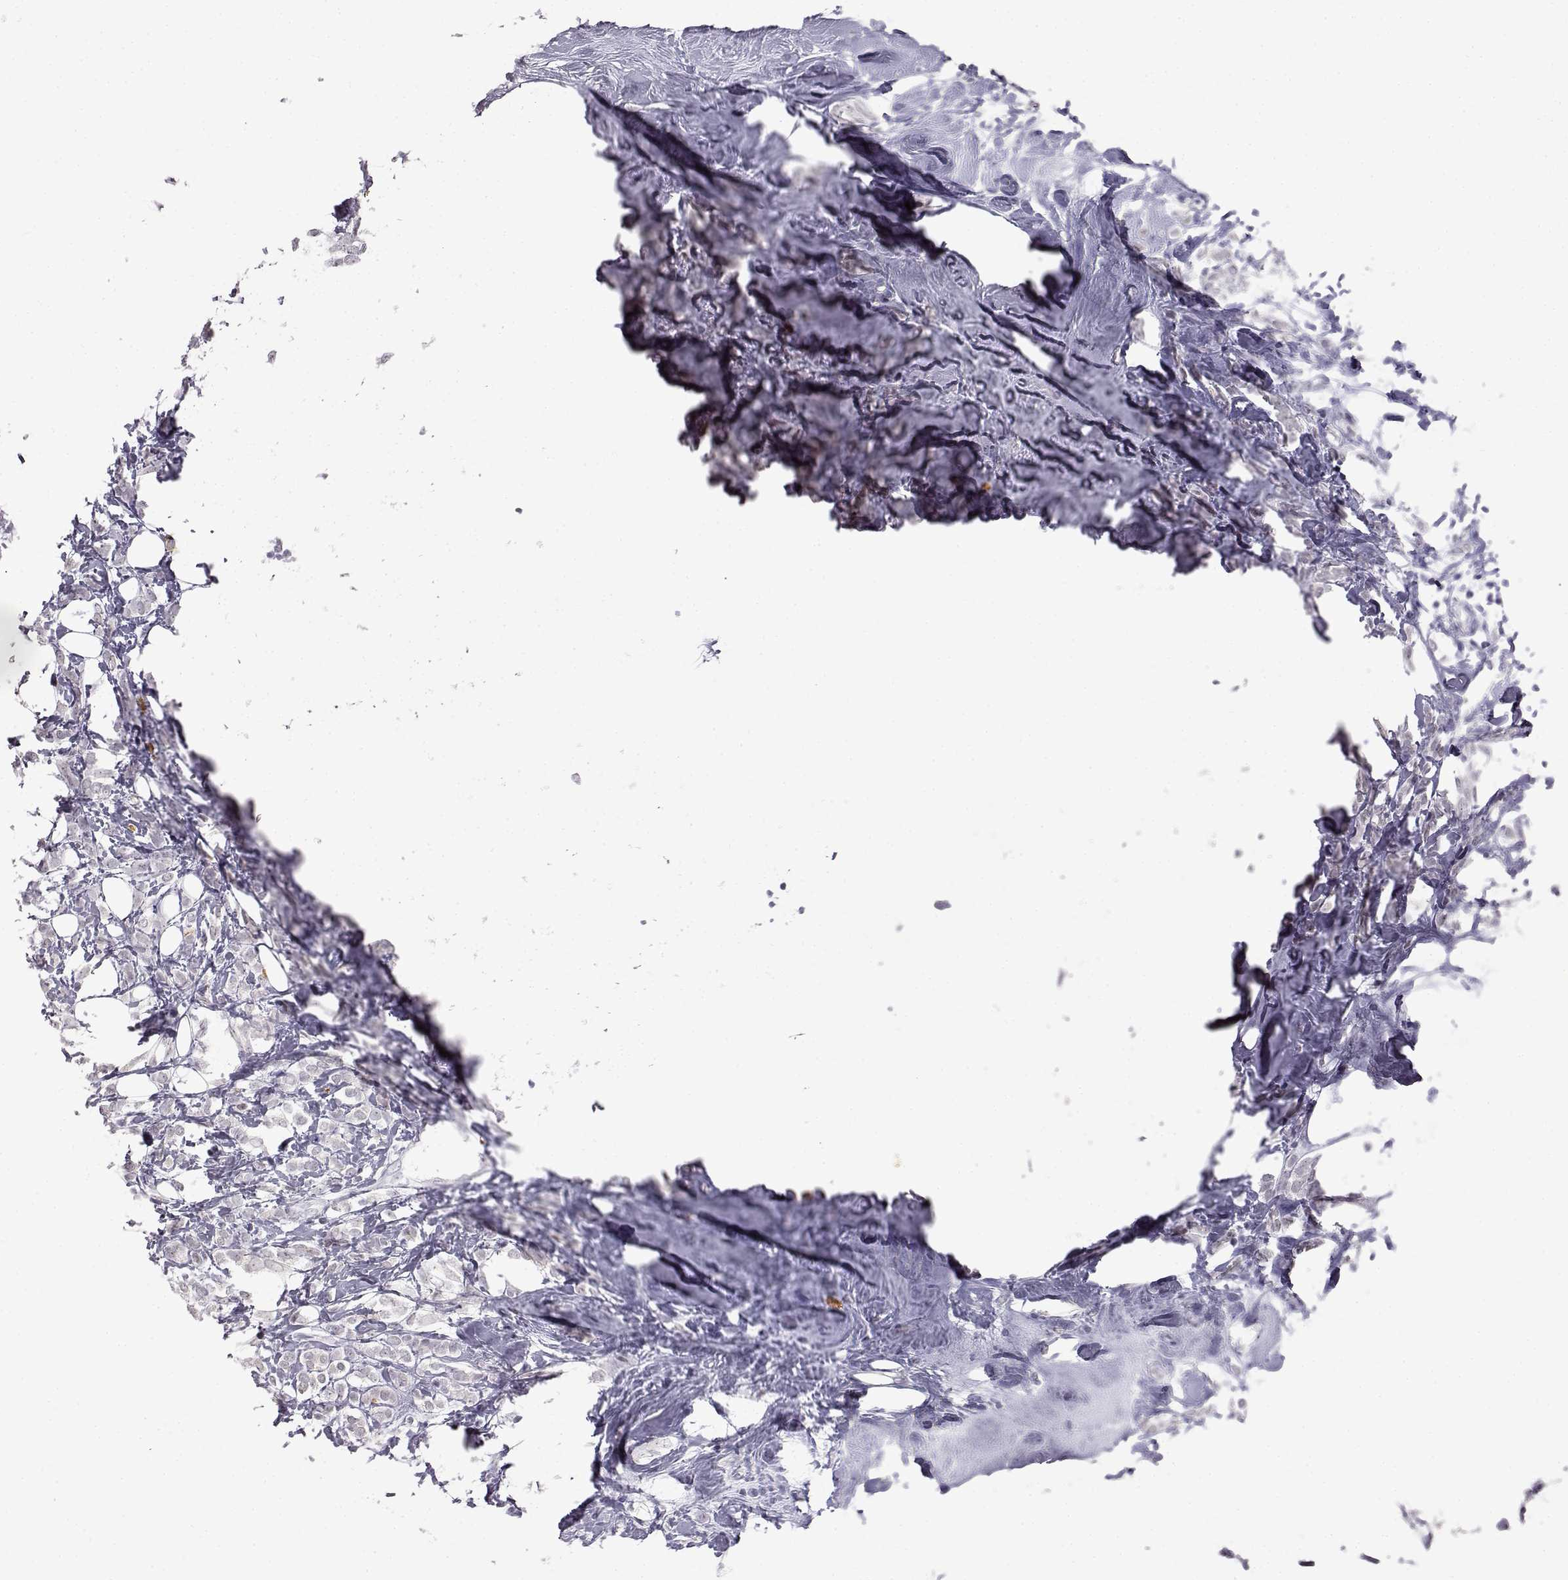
{"staining": {"intensity": "negative", "quantity": "none", "location": "none"}, "tissue": "breast cancer", "cell_type": "Tumor cells", "image_type": "cancer", "snomed": [{"axis": "morphology", "description": "Lobular carcinoma"}, {"axis": "topography", "description": "Breast"}], "caption": "Lobular carcinoma (breast) was stained to show a protein in brown. There is no significant expression in tumor cells.", "gene": "VGF", "patient": {"sex": "female", "age": 49}}